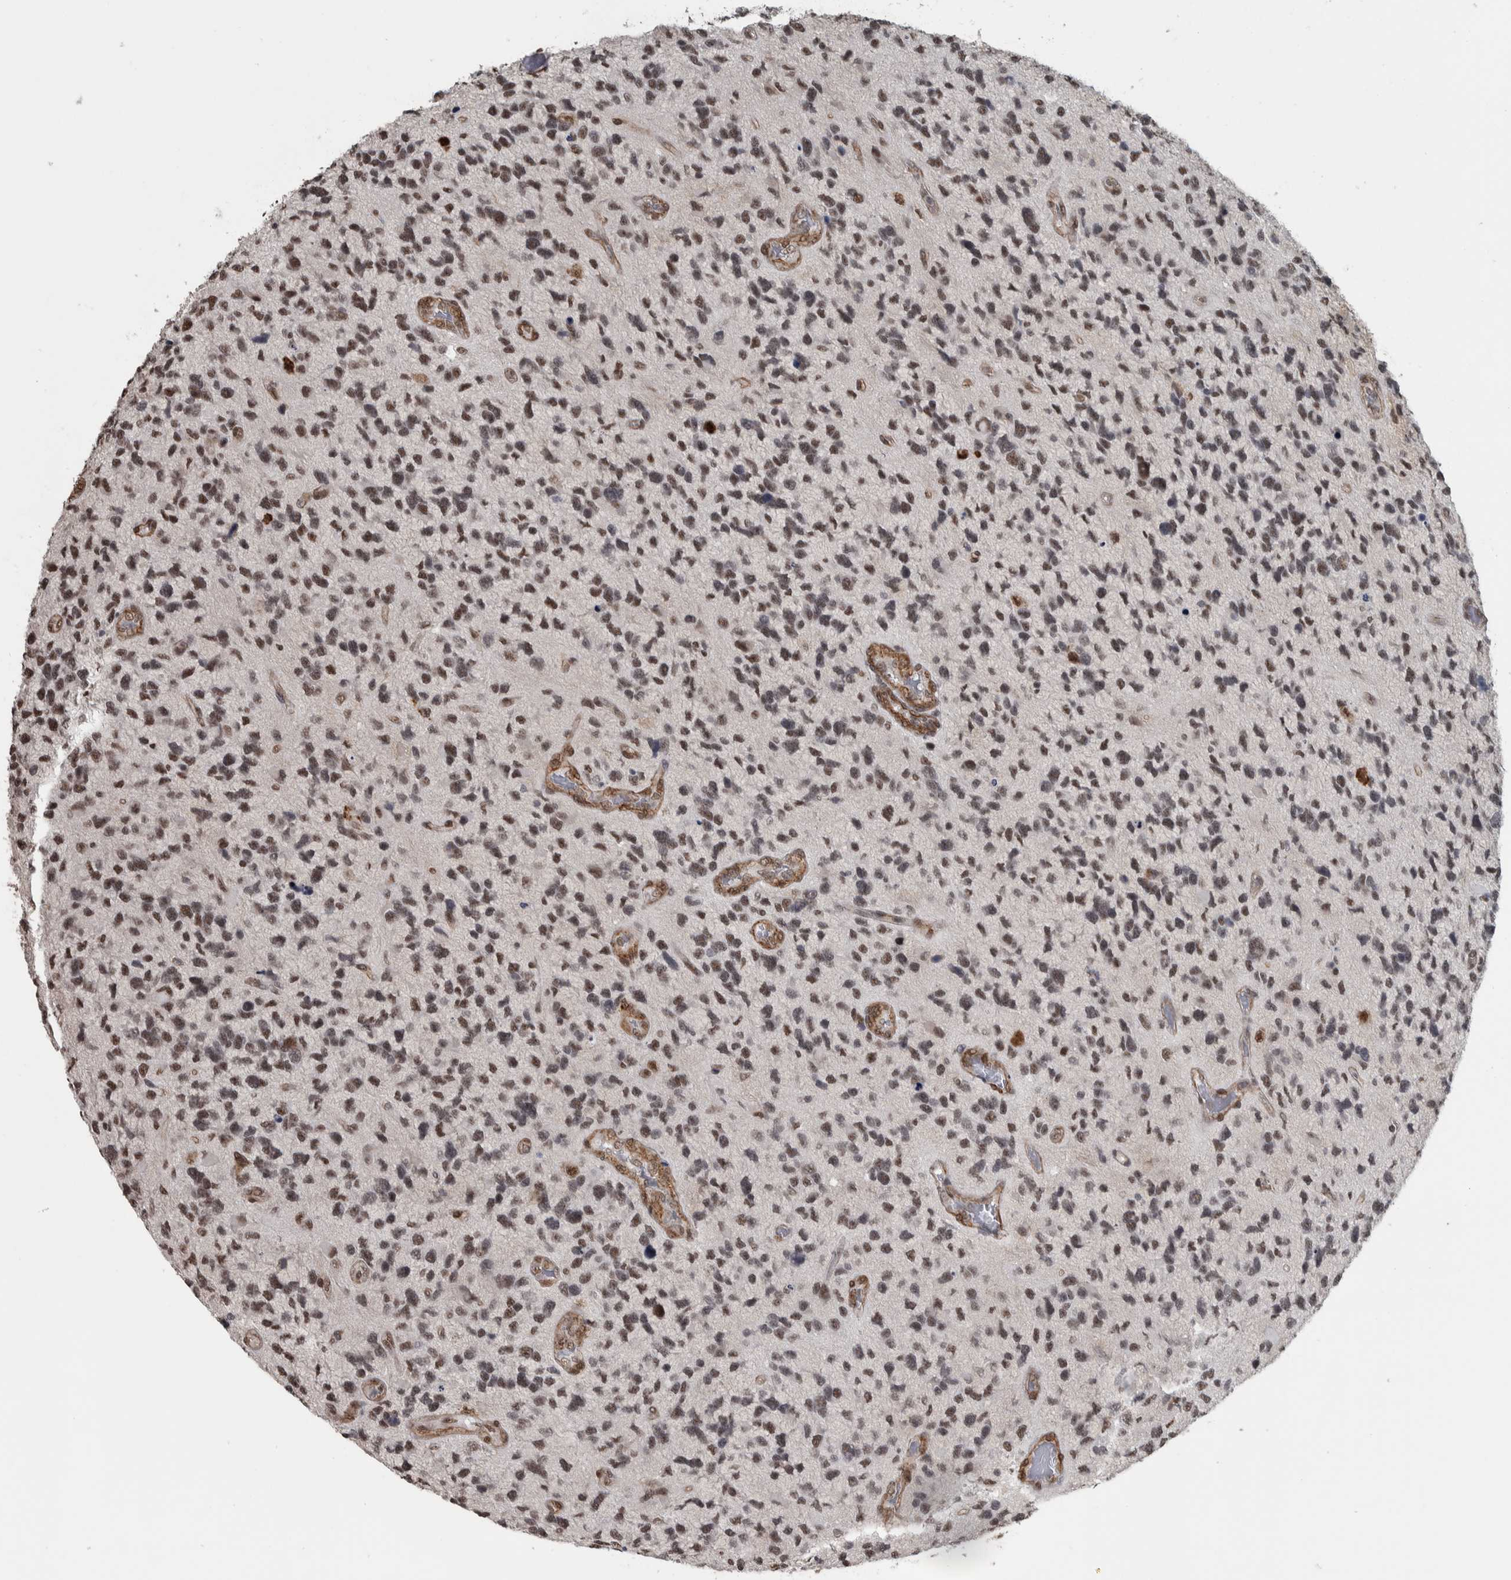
{"staining": {"intensity": "moderate", "quantity": "25%-75%", "location": "nuclear"}, "tissue": "glioma", "cell_type": "Tumor cells", "image_type": "cancer", "snomed": [{"axis": "morphology", "description": "Glioma, malignant, High grade"}, {"axis": "topography", "description": "Brain"}], "caption": "A photomicrograph showing moderate nuclear positivity in about 25%-75% of tumor cells in glioma, as visualized by brown immunohistochemical staining.", "gene": "DDX42", "patient": {"sex": "female", "age": 58}}